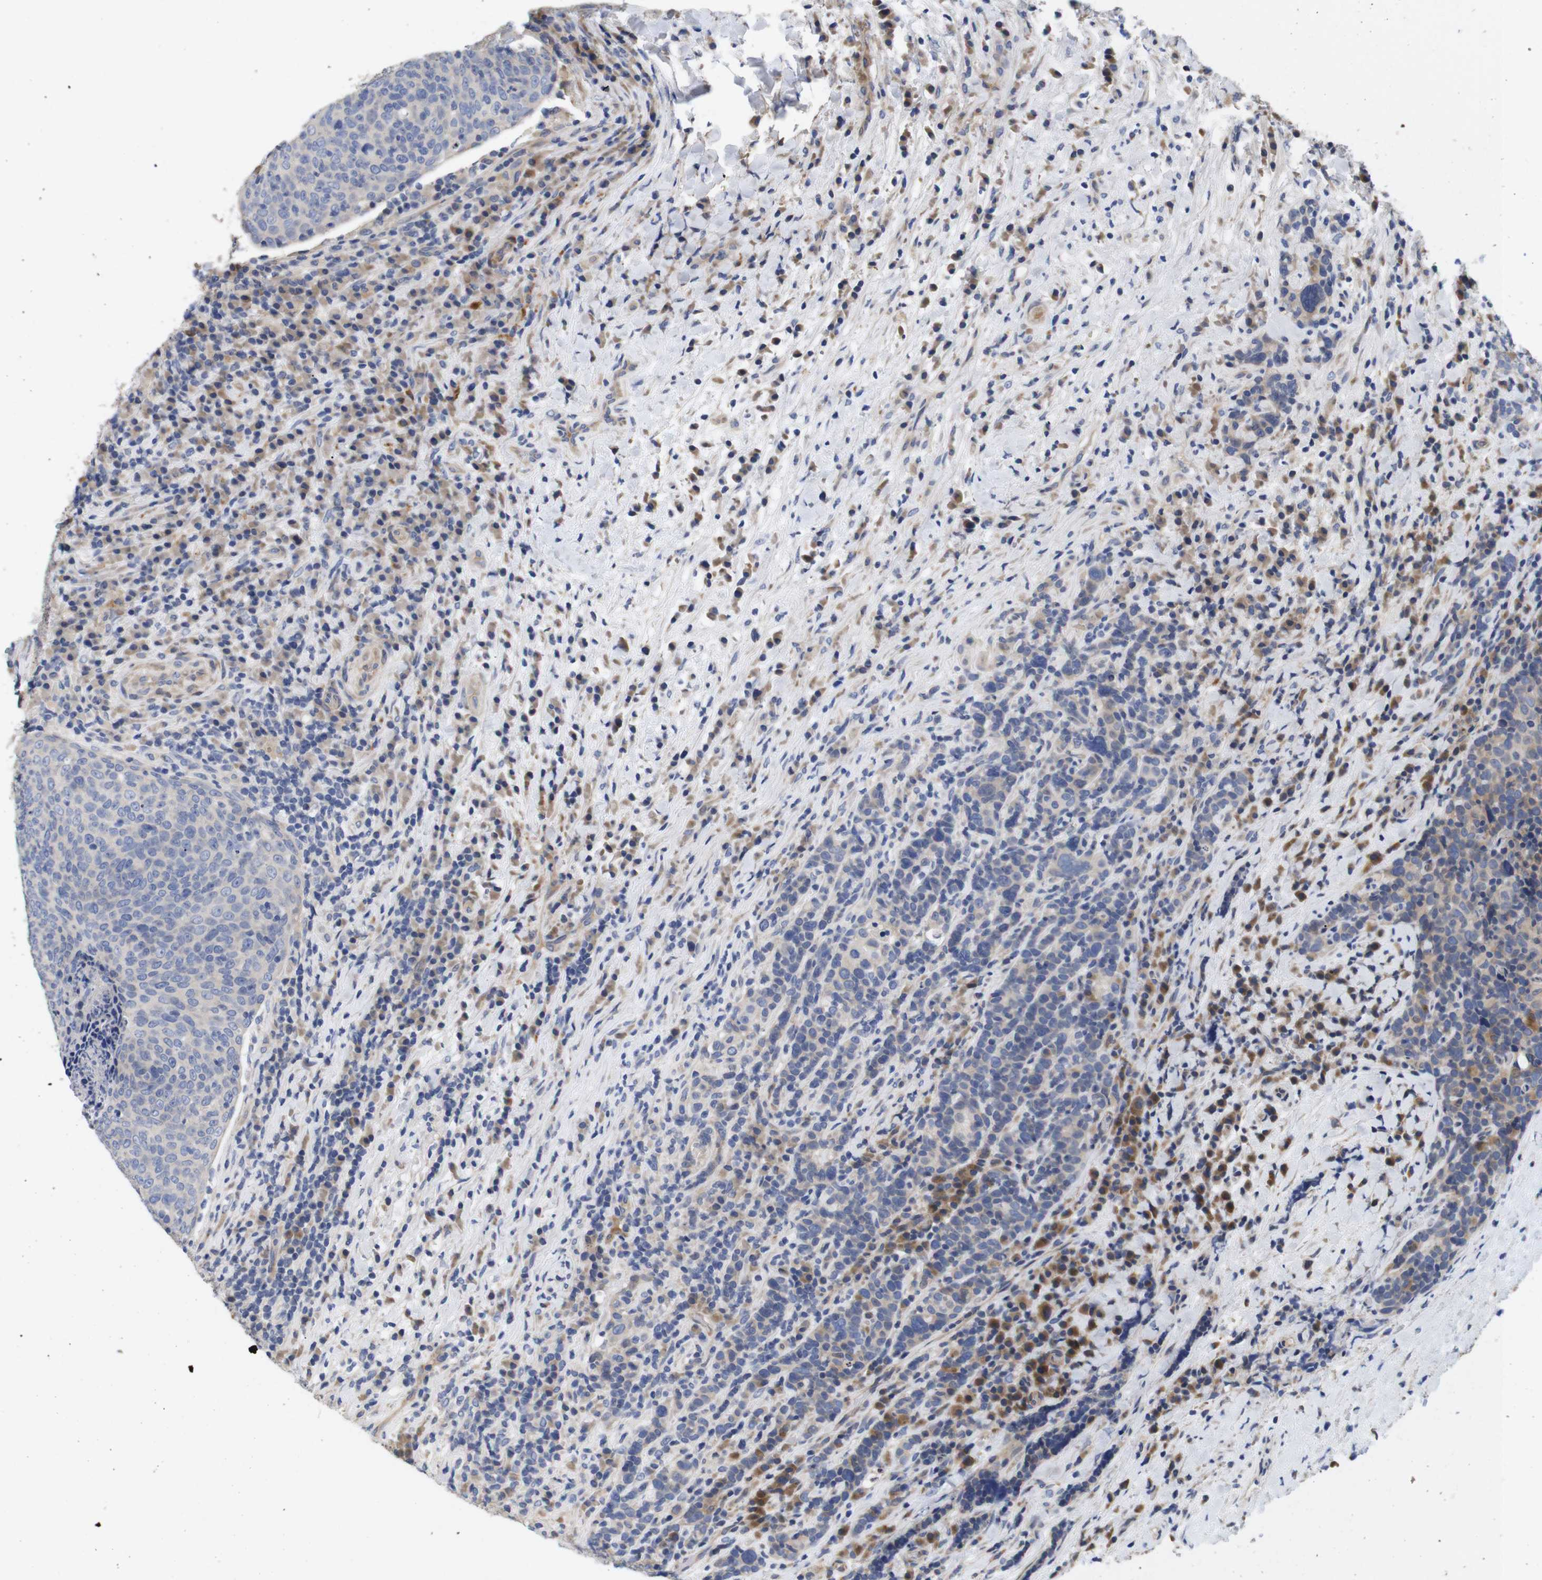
{"staining": {"intensity": "negative", "quantity": "none", "location": "none"}, "tissue": "head and neck cancer", "cell_type": "Tumor cells", "image_type": "cancer", "snomed": [{"axis": "morphology", "description": "Squamous cell carcinoma, NOS"}, {"axis": "morphology", "description": "Squamous cell carcinoma, metastatic, NOS"}, {"axis": "topography", "description": "Lymph node"}, {"axis": "topography", "description": "Head-Neck"}], "caption": "Immunohistochemical staining of human head and neck cancer (squamous cell carcinoma) exhibits no significant positivity in tumor cells.", "gene": "SPRY3", "patient": {"sex": "male", "age": 62}}